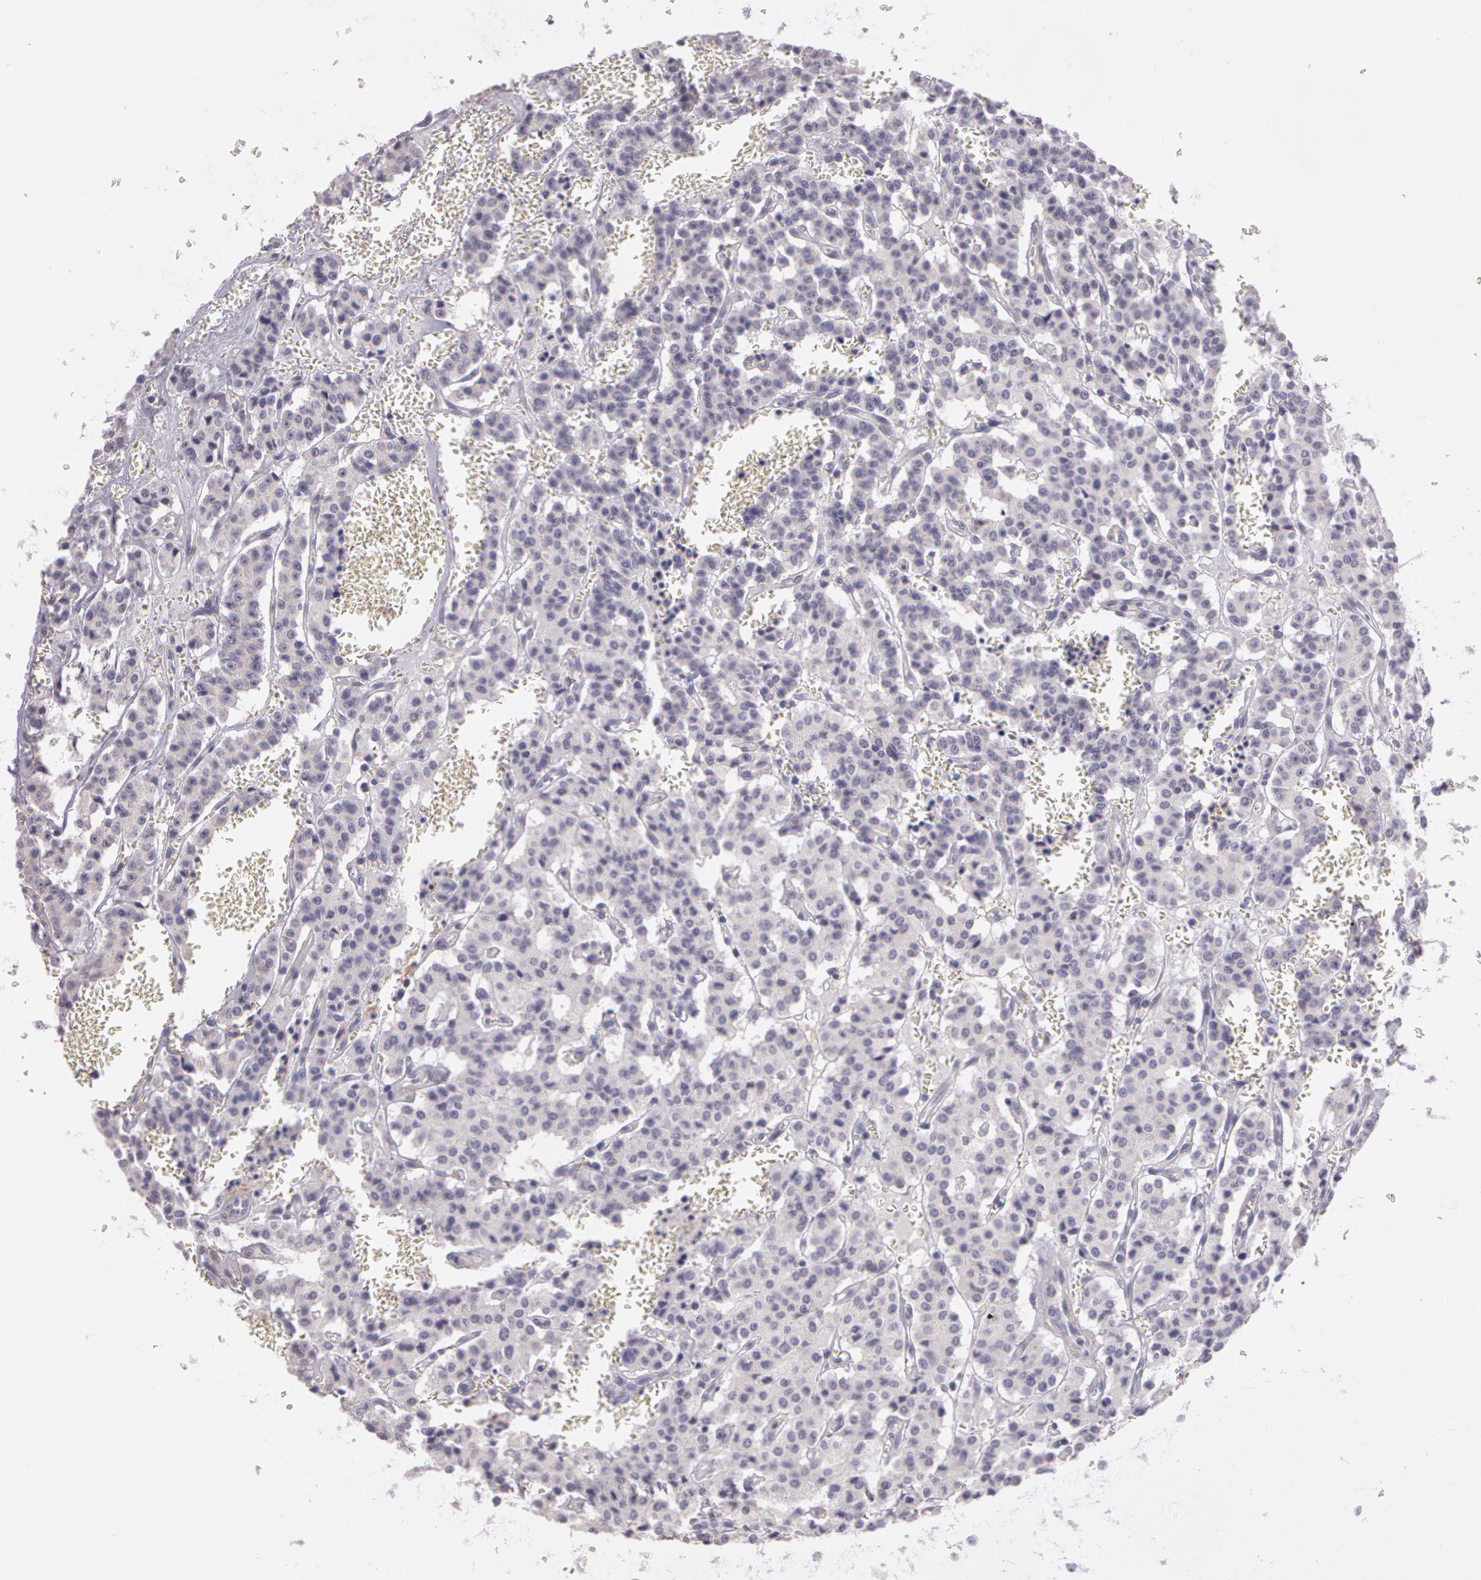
{"staining": {"intensity": "negative", "quantity": "none", "location": "none"}, "tissue": "carcinoid", "cell_type": "Tumor cells", "image_type": "cancer", "snomed": [{"axis": "morphology", "description": "Carcinoid, malignant, NOS"}, {"axis": "topography", "description": "Bronchus"}], "caption": "The micrograph shows no significant expression in tumor cells of carcinoid. (Stains: DAB IHC with hematoxylin counter stain, Microscopy: brightfield microscopy at high magnification).", "gene": "G2E3", "patient": {"sex": "male", "age": 55}}